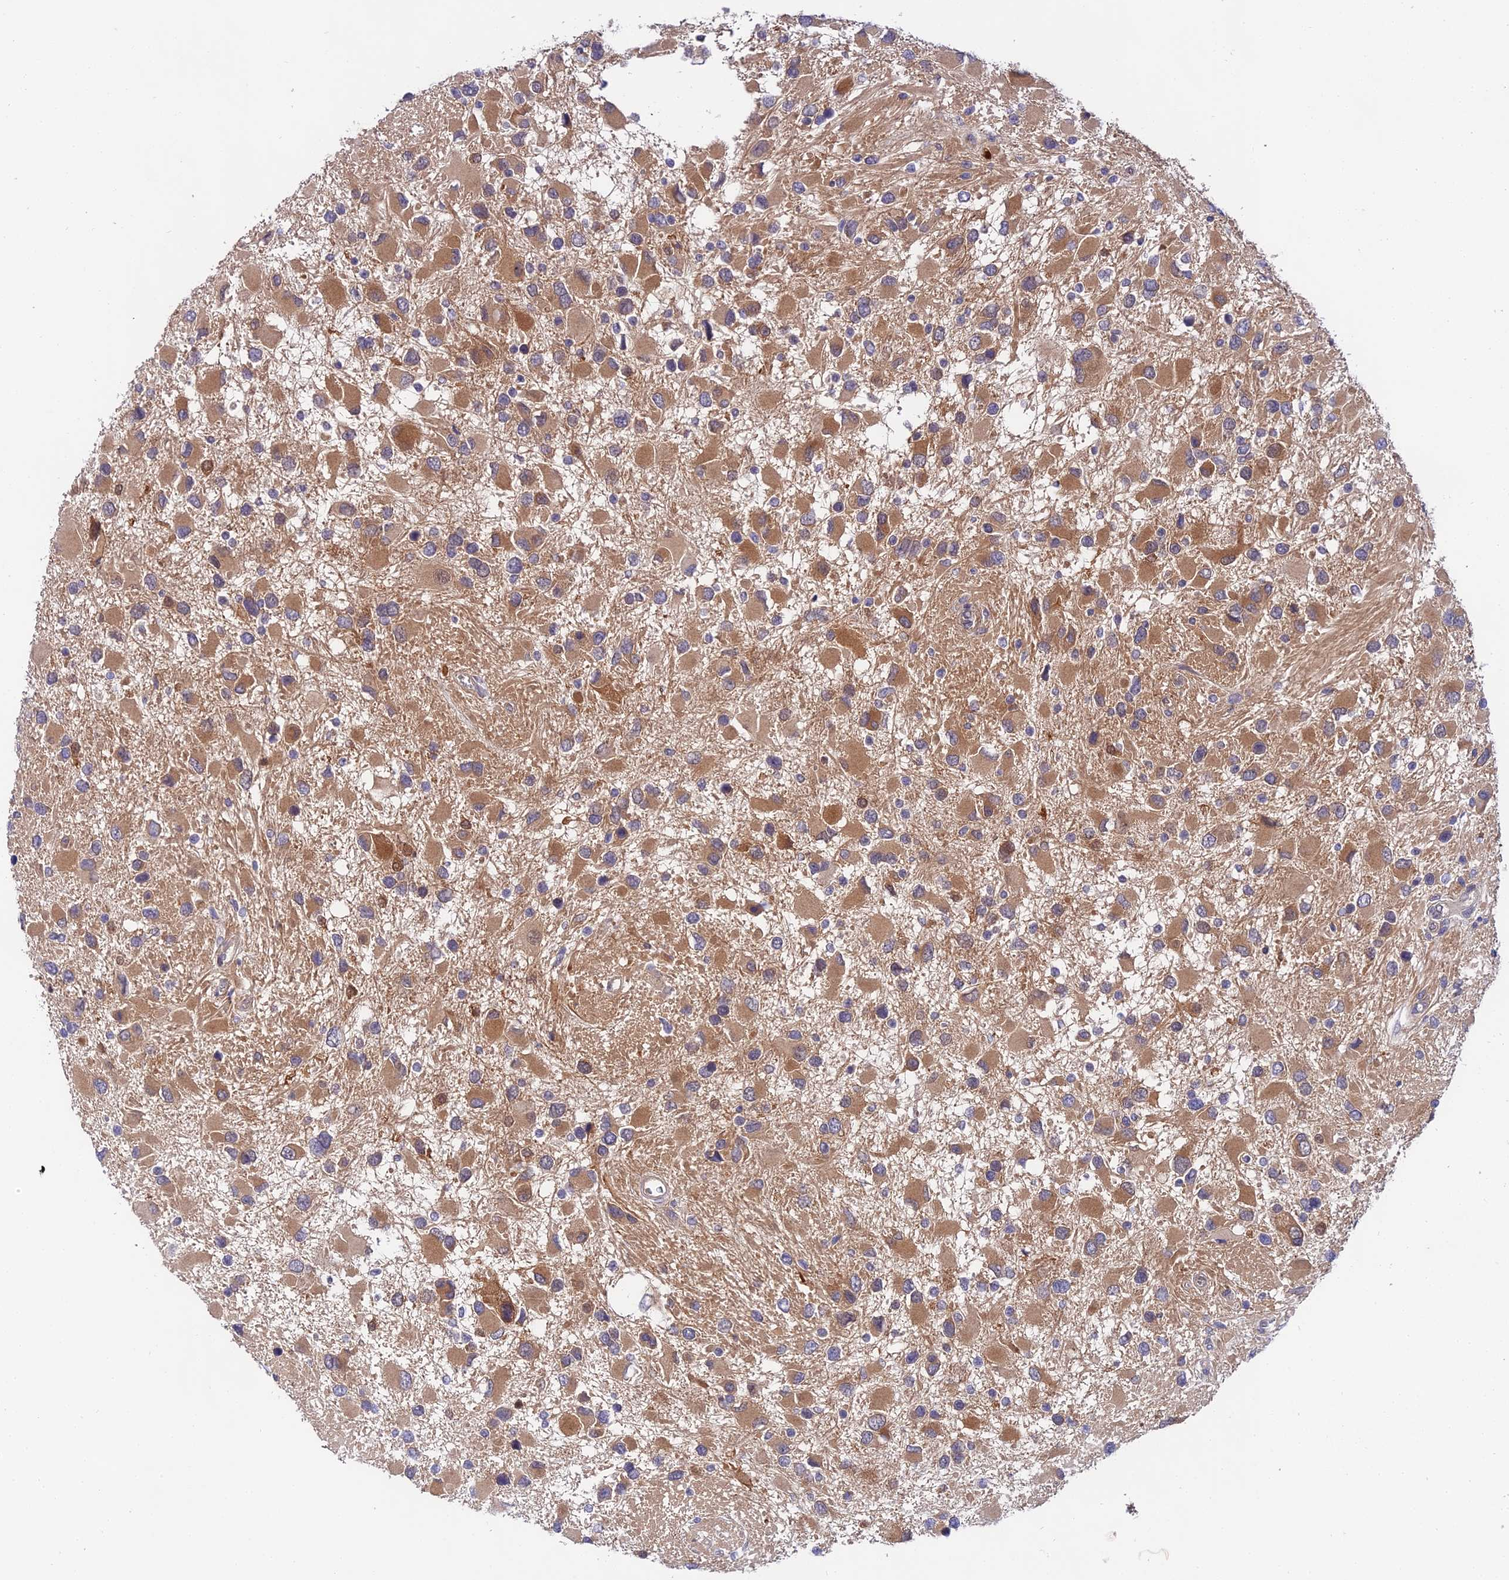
{"staining": {"intensity": "moderate", "quantity": "25%-75%", "location": "cytoplasmic/membranous"}, "tissue": "glioma", "cell_type": "Tumor cells", "image_type": "cancer", "snomed": [{"axis": "morphology", "description": "Glioma, malignant, High grade"}, {"axis": "topography", "description": "Brain"}], "caption": "Approximately 25%-75% of tumor cells in high-grade glioma (malignant) demonstrate moderate cytoplasmic/membranous protein expression as visualized by brown immunohistochemical staining.", "gene": "PPP2R2C", "patient": {"sex": "male", "age": 53}}